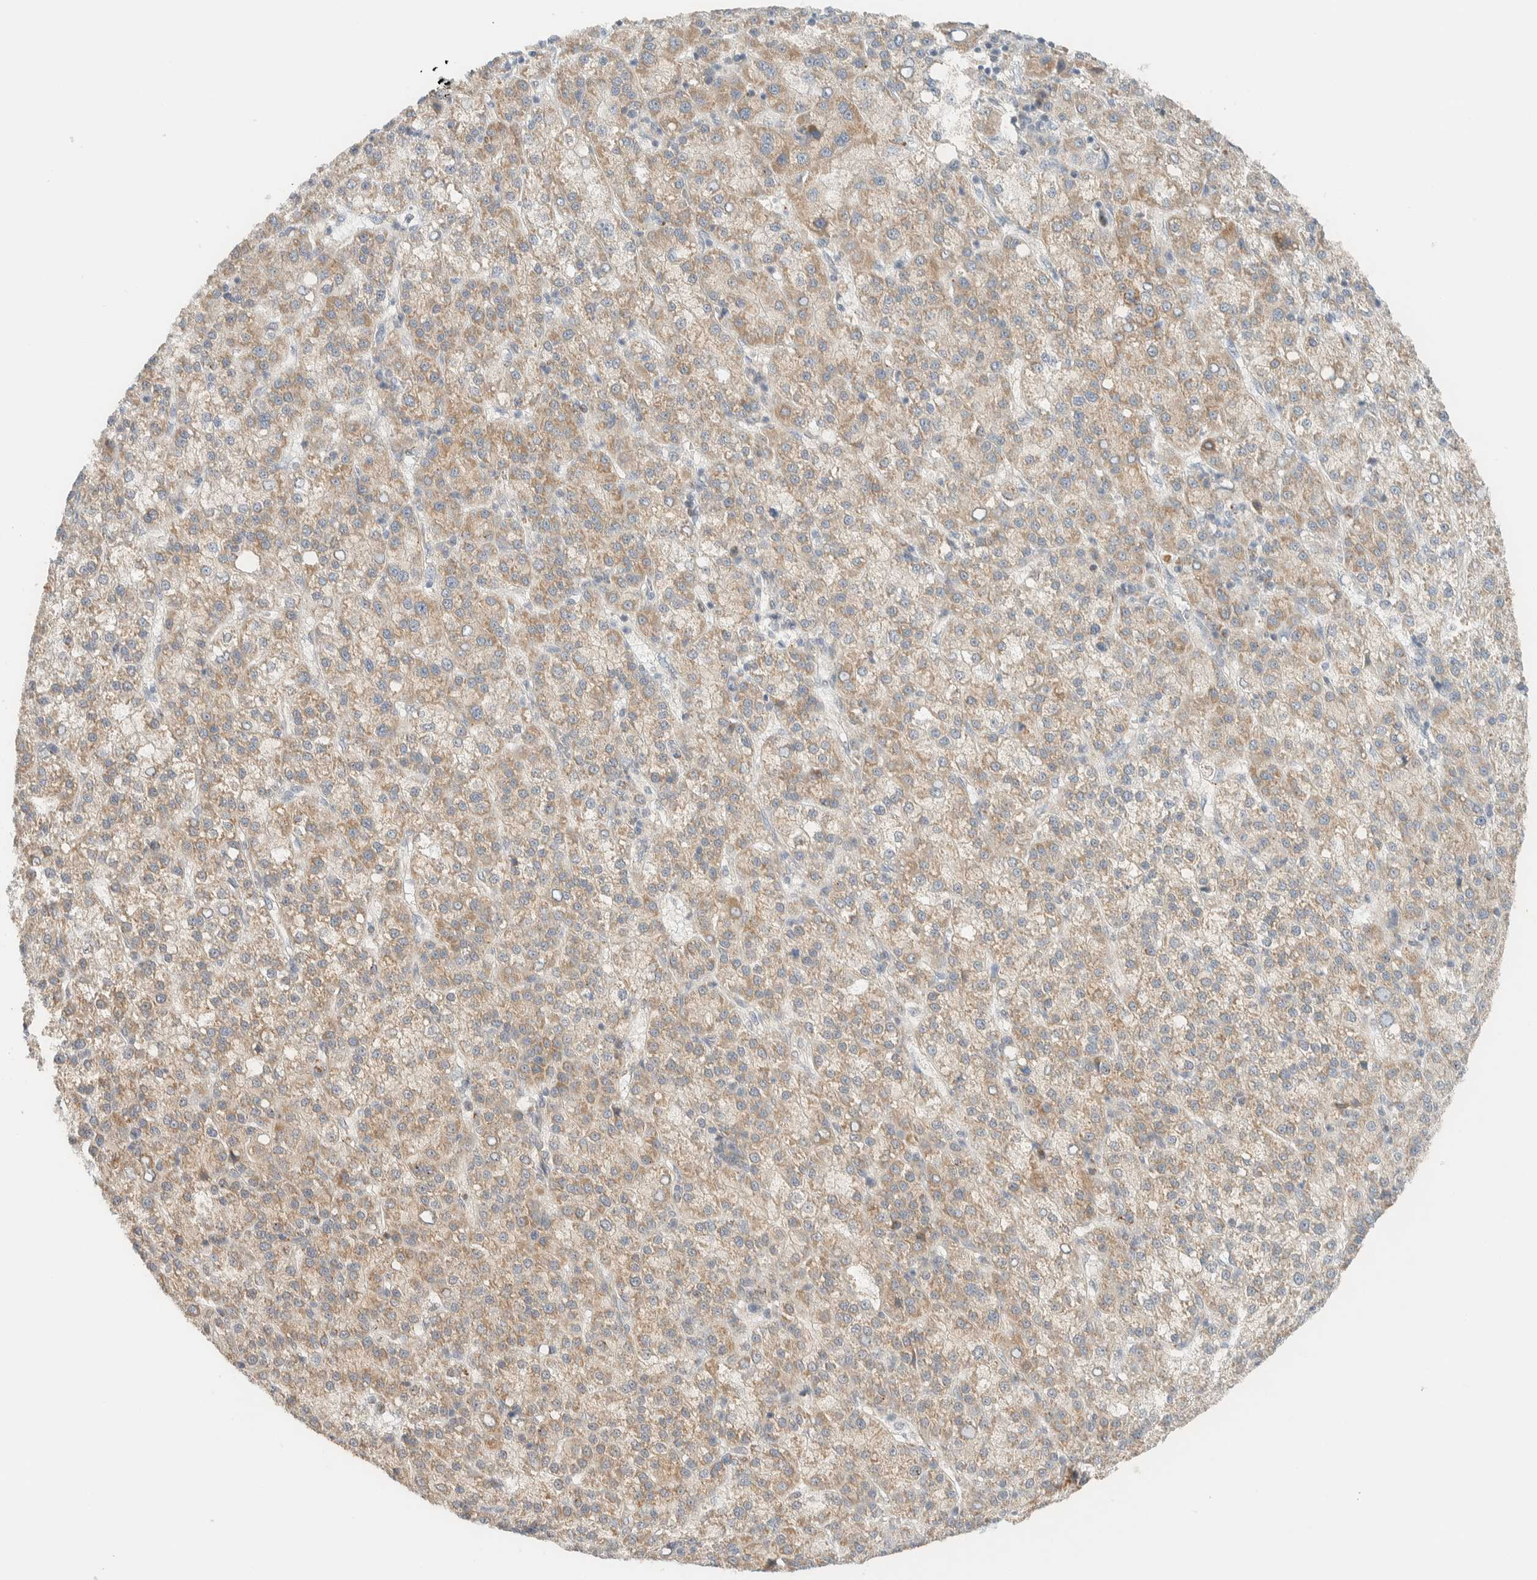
{"staining": {"intensity": "weak", "quantity": ">75%", "location": "cytoplasmic/membranous"}, "tissue": "liver cancer", "cell_type": "Tumor cells", "image_type": "cancer", "snomed": [{"axis": "morphology", "description": "Carcinoma, Hepatocellular, NOS"}, {"axis": "topography", "description": "Liver"}], "caption": "High-power microscopy captured an IHC micrograph of hepatocellular carcinoma (liver), revealing weak cytoplasmic/membranous staining in approximately >75% of tumor cells. (DAB IHC, brown staining for protein, blue staining for nuclei).", "gene": "MRPL41", "patient": {"sex": "female", "age": 58}}